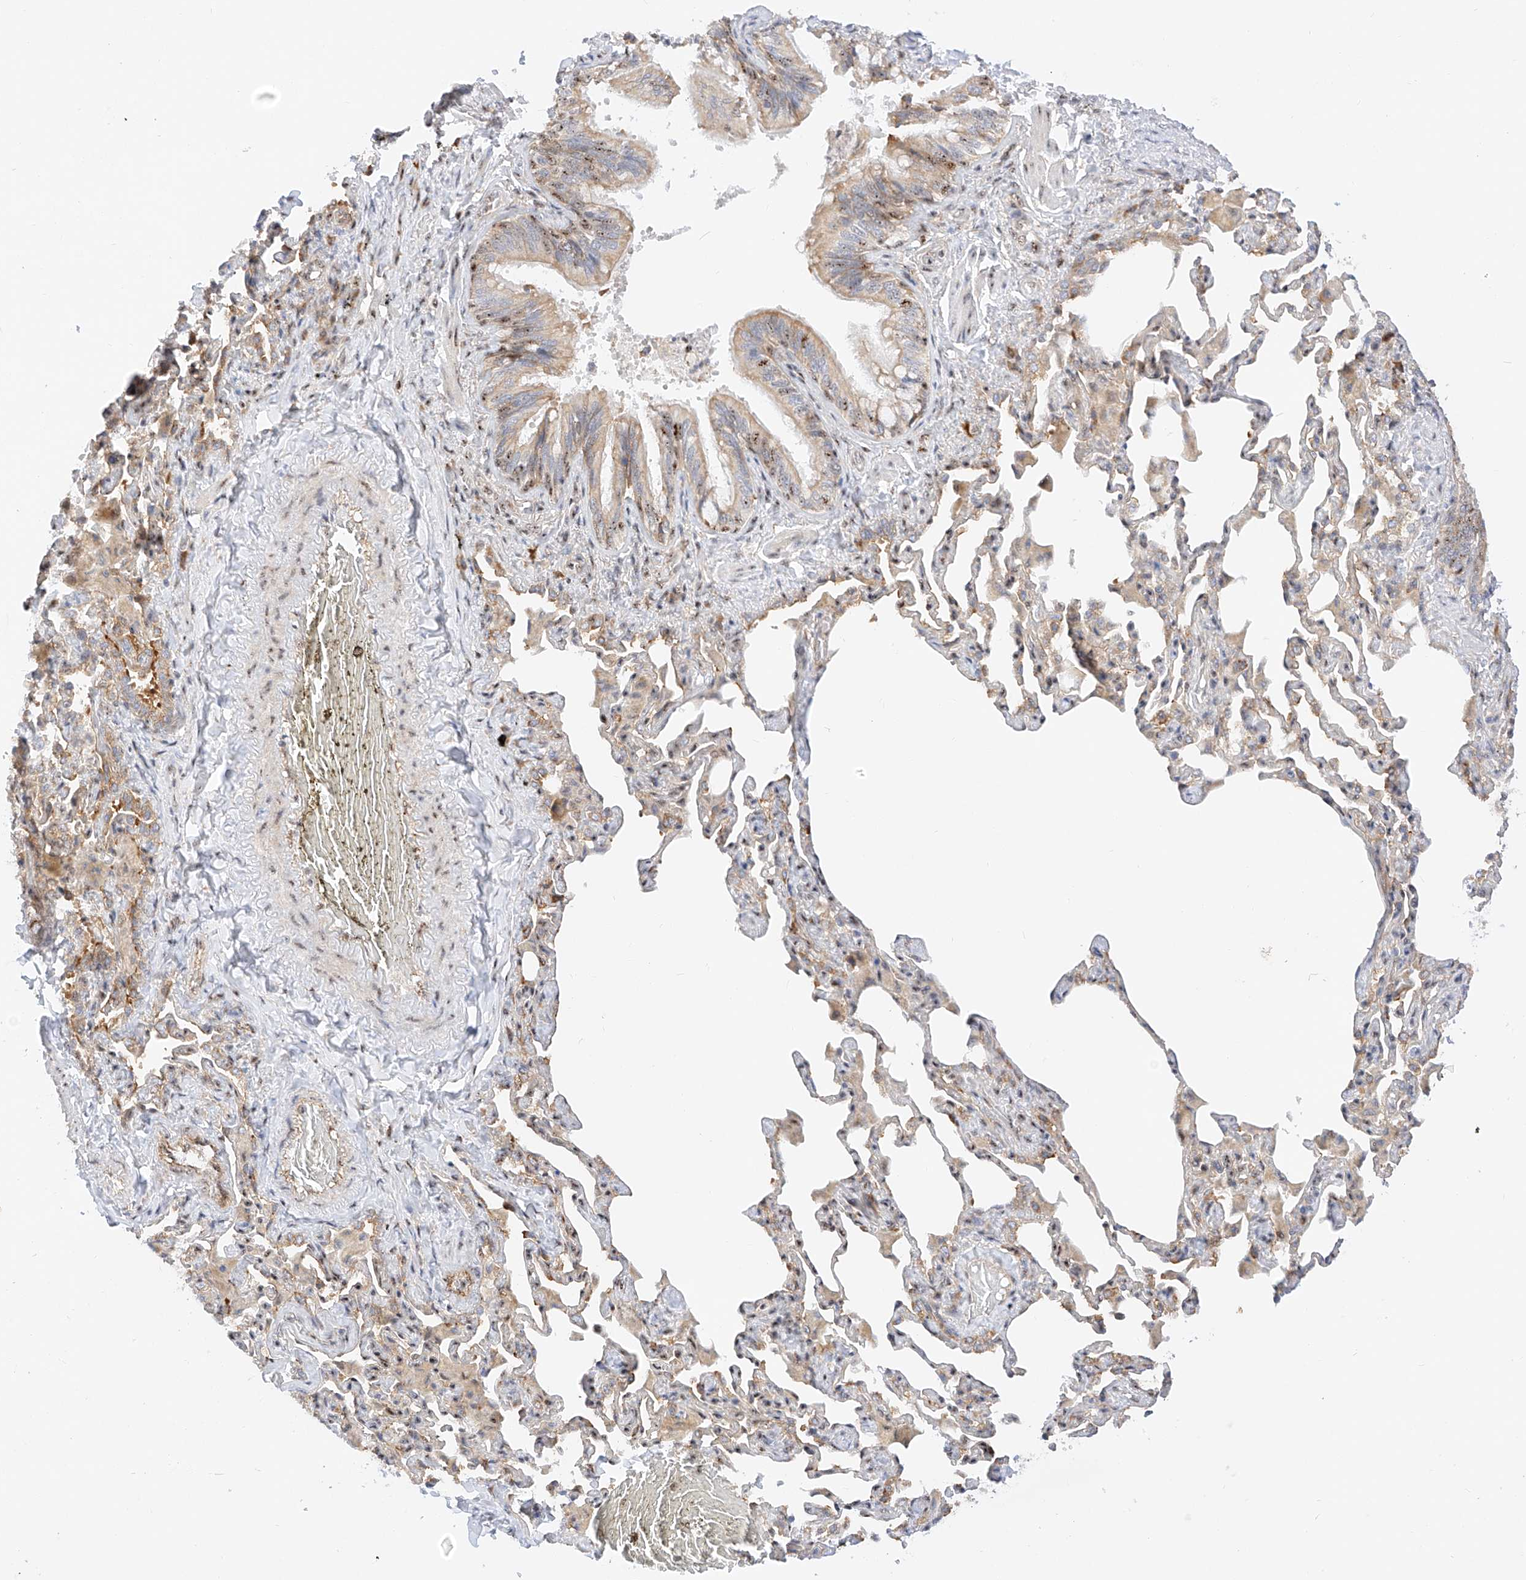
{"staining": {"intensity": "strong", "quantity": "25%-75%", "location": "cytoplasmic/membranous,nuclear"}, "tissue": "bronchus", "cell_type": "Respiratory epithelial cells", "image_type": "normal", "snomed": [{"axis": "morphology", "description": "Normal tissue, NOS"}, {"axis": "morphology", "description": "Inflammation, NOS"}, {"axis": "topography", "description": "Lung"}], "caption": "This photomicrograph displays immunohistochemistry (IHC) staining of unremarkable bronchus, with high strong cytoplasmic/membranous,nuclear positivity in about 25%-75% of respiratory epithelial cells.", "gene": "ATXN7L2", "patient": {"sex": "female", "age": 46}}